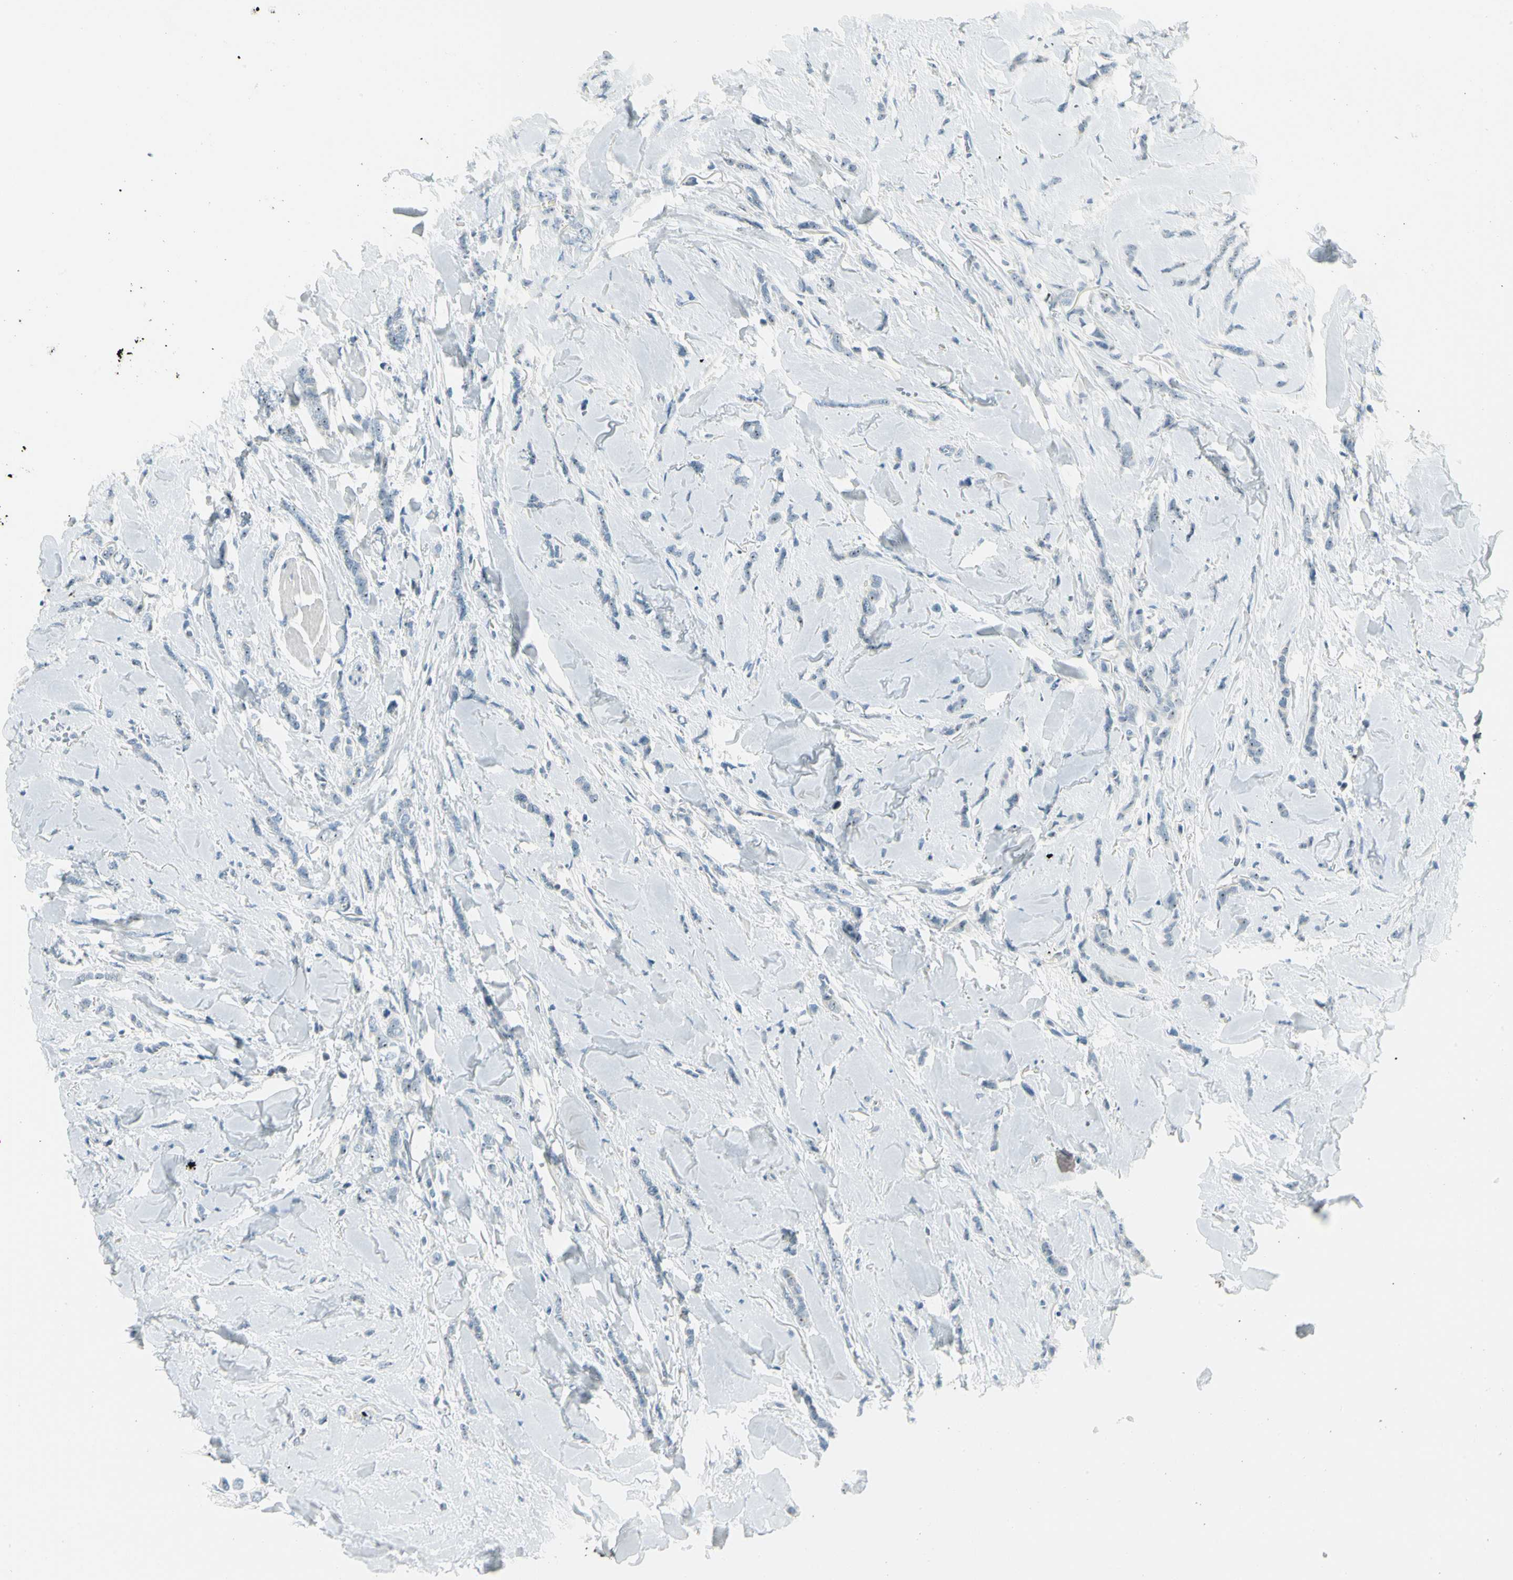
{"staining": {"intensity": "weak", "quantity": "<25%", "location": "nuclear"}, "tissue": "breast cancer", "cell_type": "Tumor cells", "image_type": "cancer", "snomed": [{"axis": "morphology", "description": "Lobular carcinoma"}, {"axis": "topography", "description": "Skin"}, {"axis": "topography", "description": "Breast"}], "caption": "A histopathology image of human breast cancer is negative for staining in tumor cells. The staining is performed using DAB brown chromogen with nuclei counter-stained in using hematoxylin.", "gene": "ZSCAN1", "patient": {"sex": "female", "age": 46}}